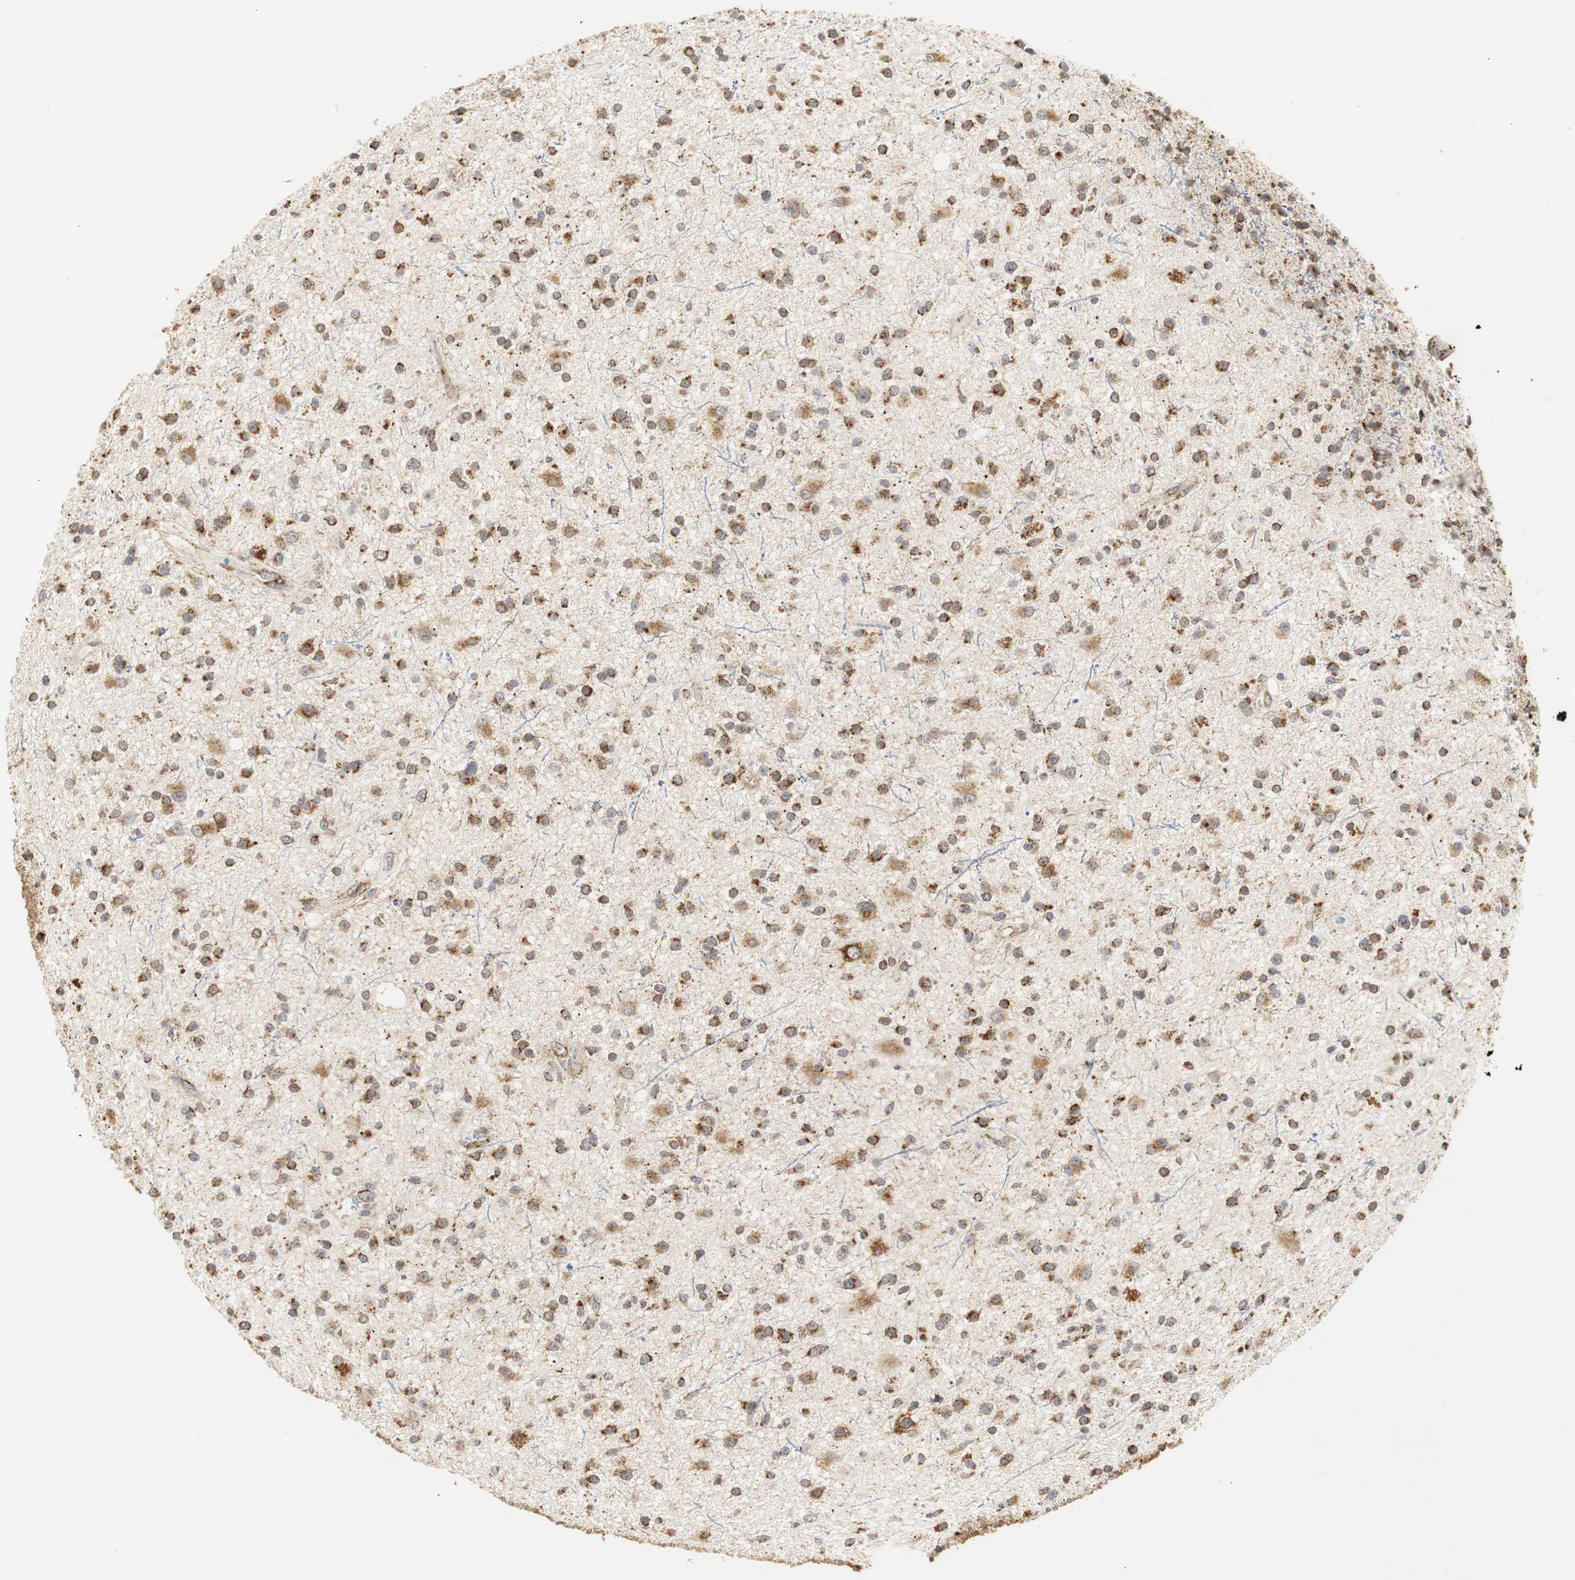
{"staining": {"intensity": "strong", "quantity": ">75%", "location": "cytoplasmic/membranous"}, "tissue": "glioma", "cell_type": "Tumor cells", "image_type": "cancer", "snomed": [{"axis": "morphology", "description": "Glioma, malignant, High grade"}, {"axis": "topography", "description": "Brain"}], "caption": "An image of human malignant high-grade glioma stained for a protein shows strong cytoplasmic/membranous brown staining in tumor cells.", "gene": "HSD17B10", "patient": {"sex": "male", "age": 33}}